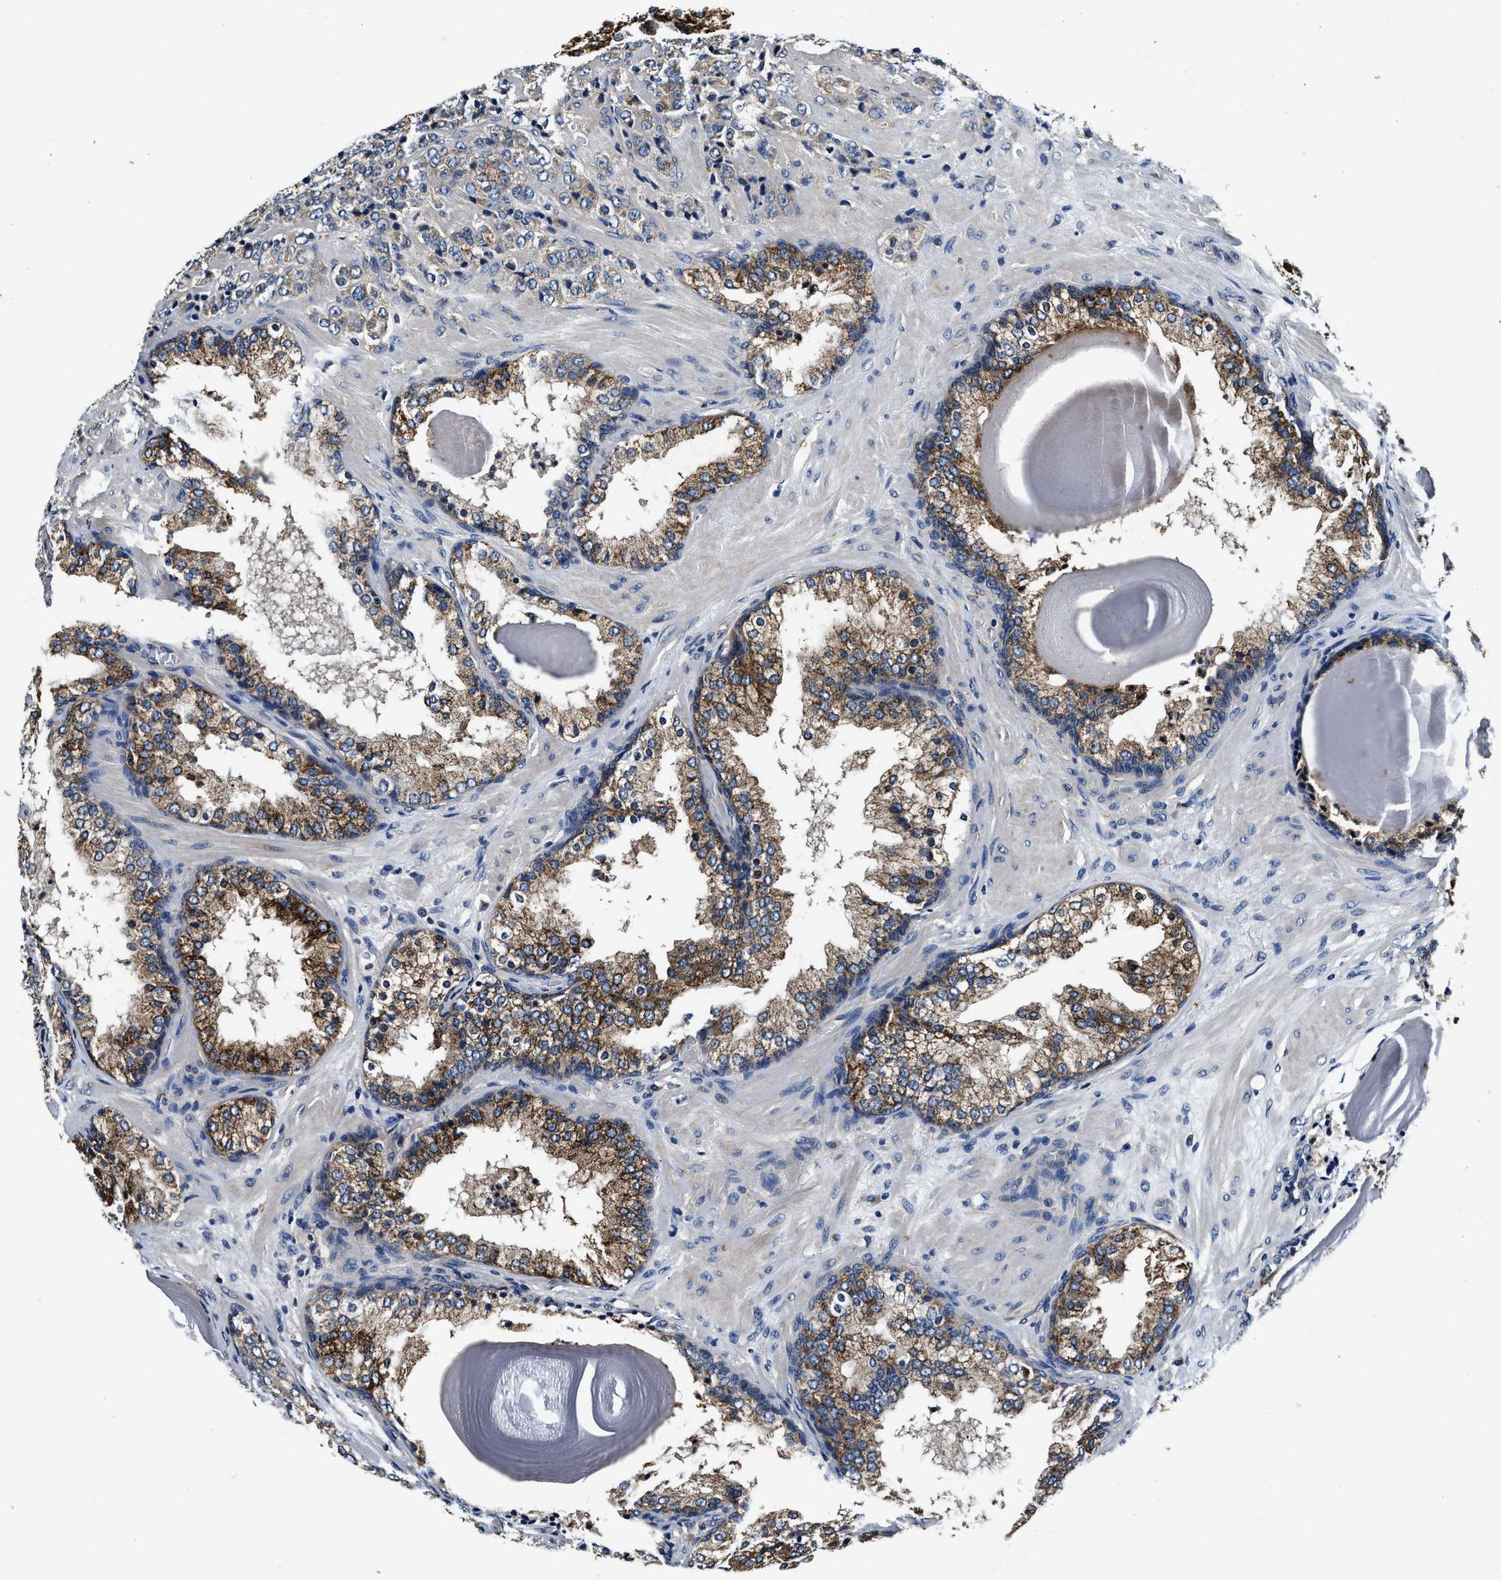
{"staining": {"intensity": "moderate", "quantity": ">75%", "location": "cytoplasmic/membranous"}, "tissue": "prostate cancer", "cell_type": "Tumor cells", "image_type": "cancer", "snomed": [{"axis": "morphology", "description": "Adenocarcinoma, Medium grade"}, {"axis": "topography", "description": "Prostate"}], "caption": "This histopathology image reveals immunohistochemistry staining of human prostate cancer, with medium moderate cytoplasmic/membranous expression in about >75% of tumor cells.", "gene": "PI4KB", "patient": {"sex": "male", "age": 70}}